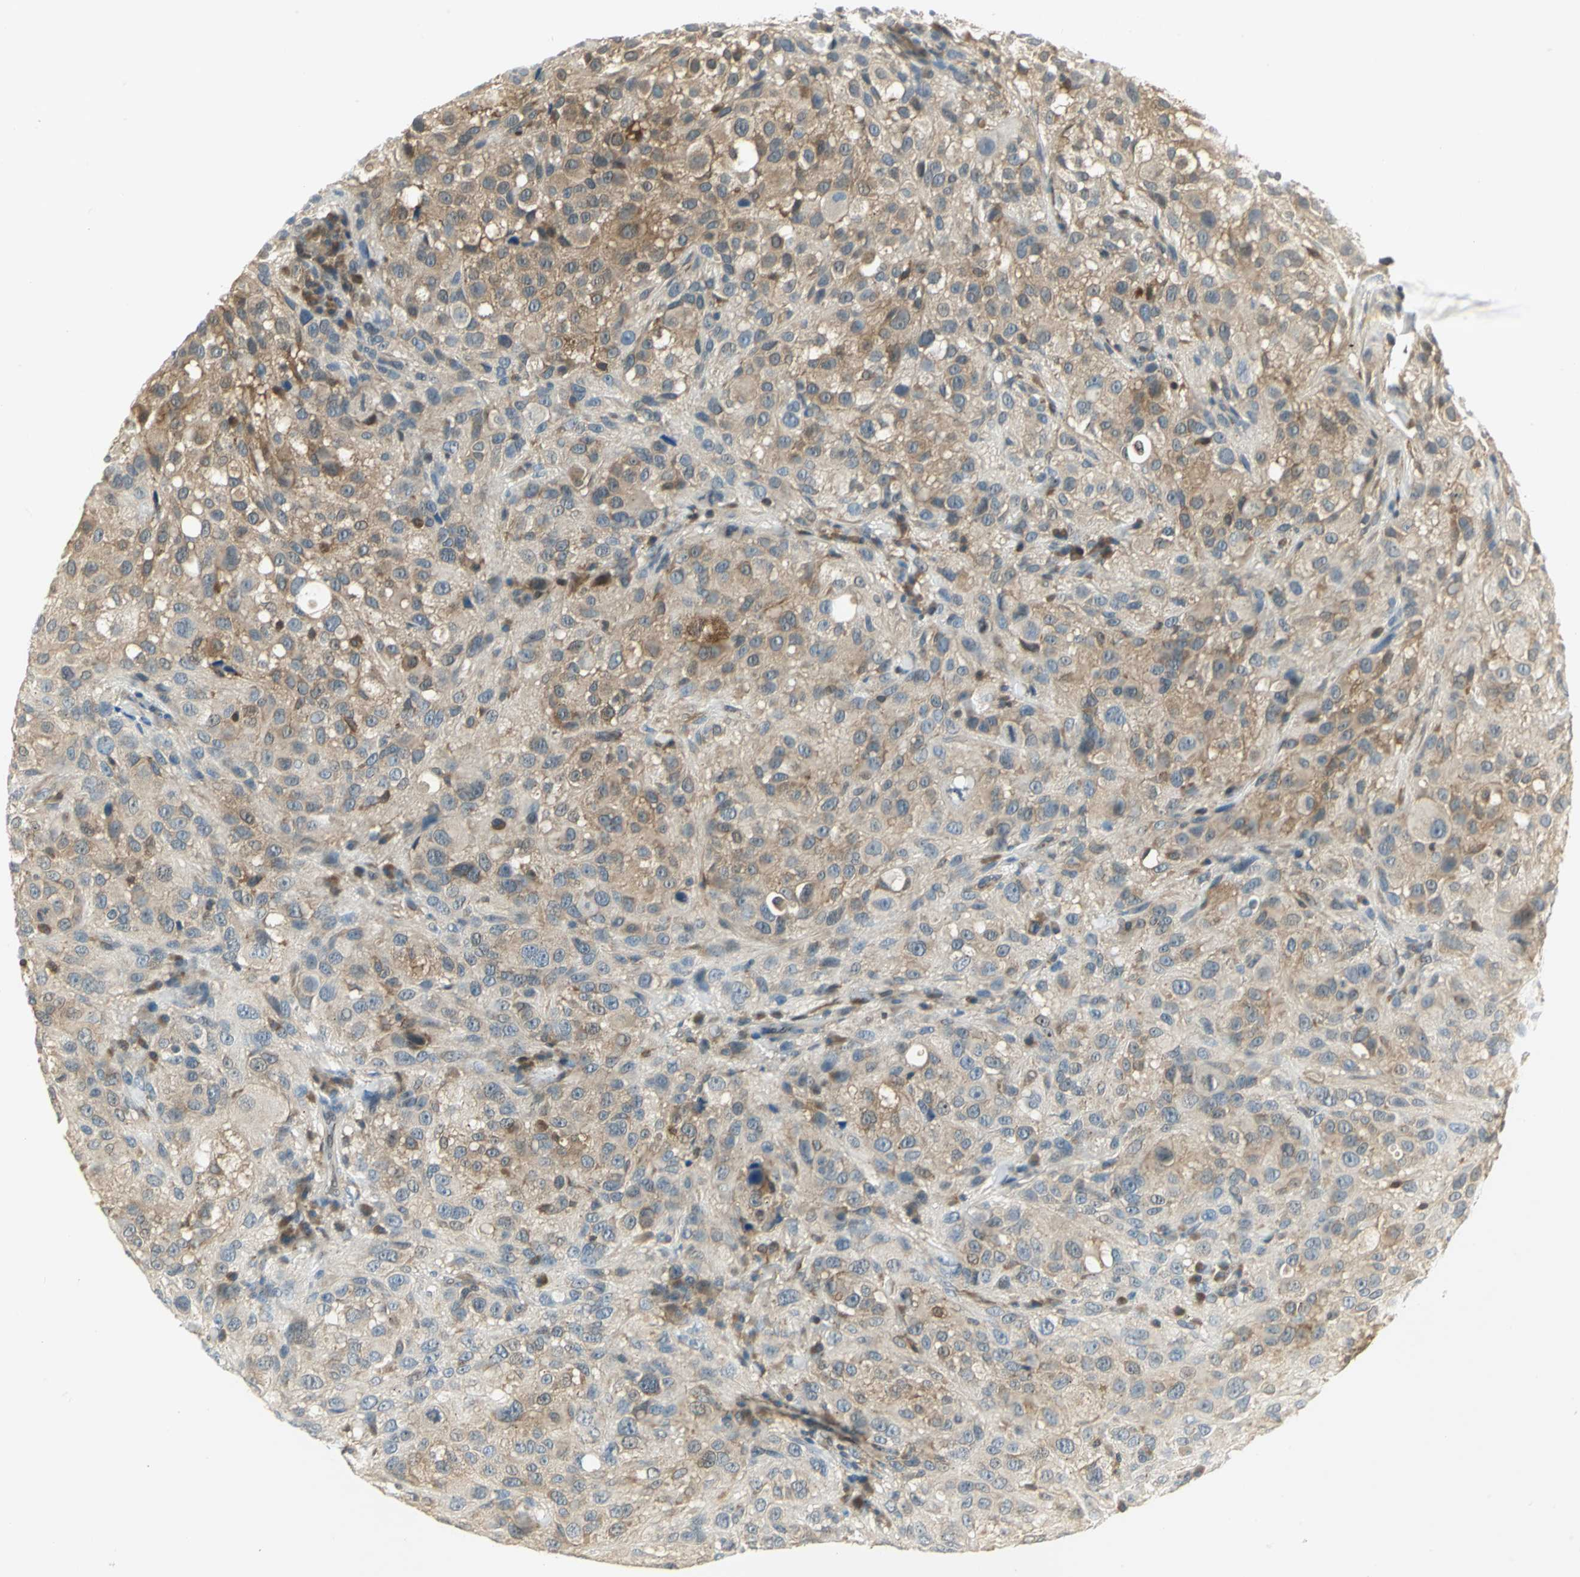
{"staining": {"intensity": "moderate", "quantity": ">75%", "location": "cytoplasmic/membranous"}, "tissue": "melanoma", "cell_type": "Tumor cells", "image_type": "cancer", "snomed": [{"axis": "morphology", "description": "Necrosis, NOS"}, {"axis": "morphology", "description": "Malignant melanoma, NOS"}, {"axis": "topography", "description": "Skin"}], "caption": "Immunohistochemical staining of malignant melanoma displays moderate cytoplasmic/membranous protein staining in approximately >75% of tumor cells.", "gene": "FYN", "patient": {"sex": "female", "age": 87}}